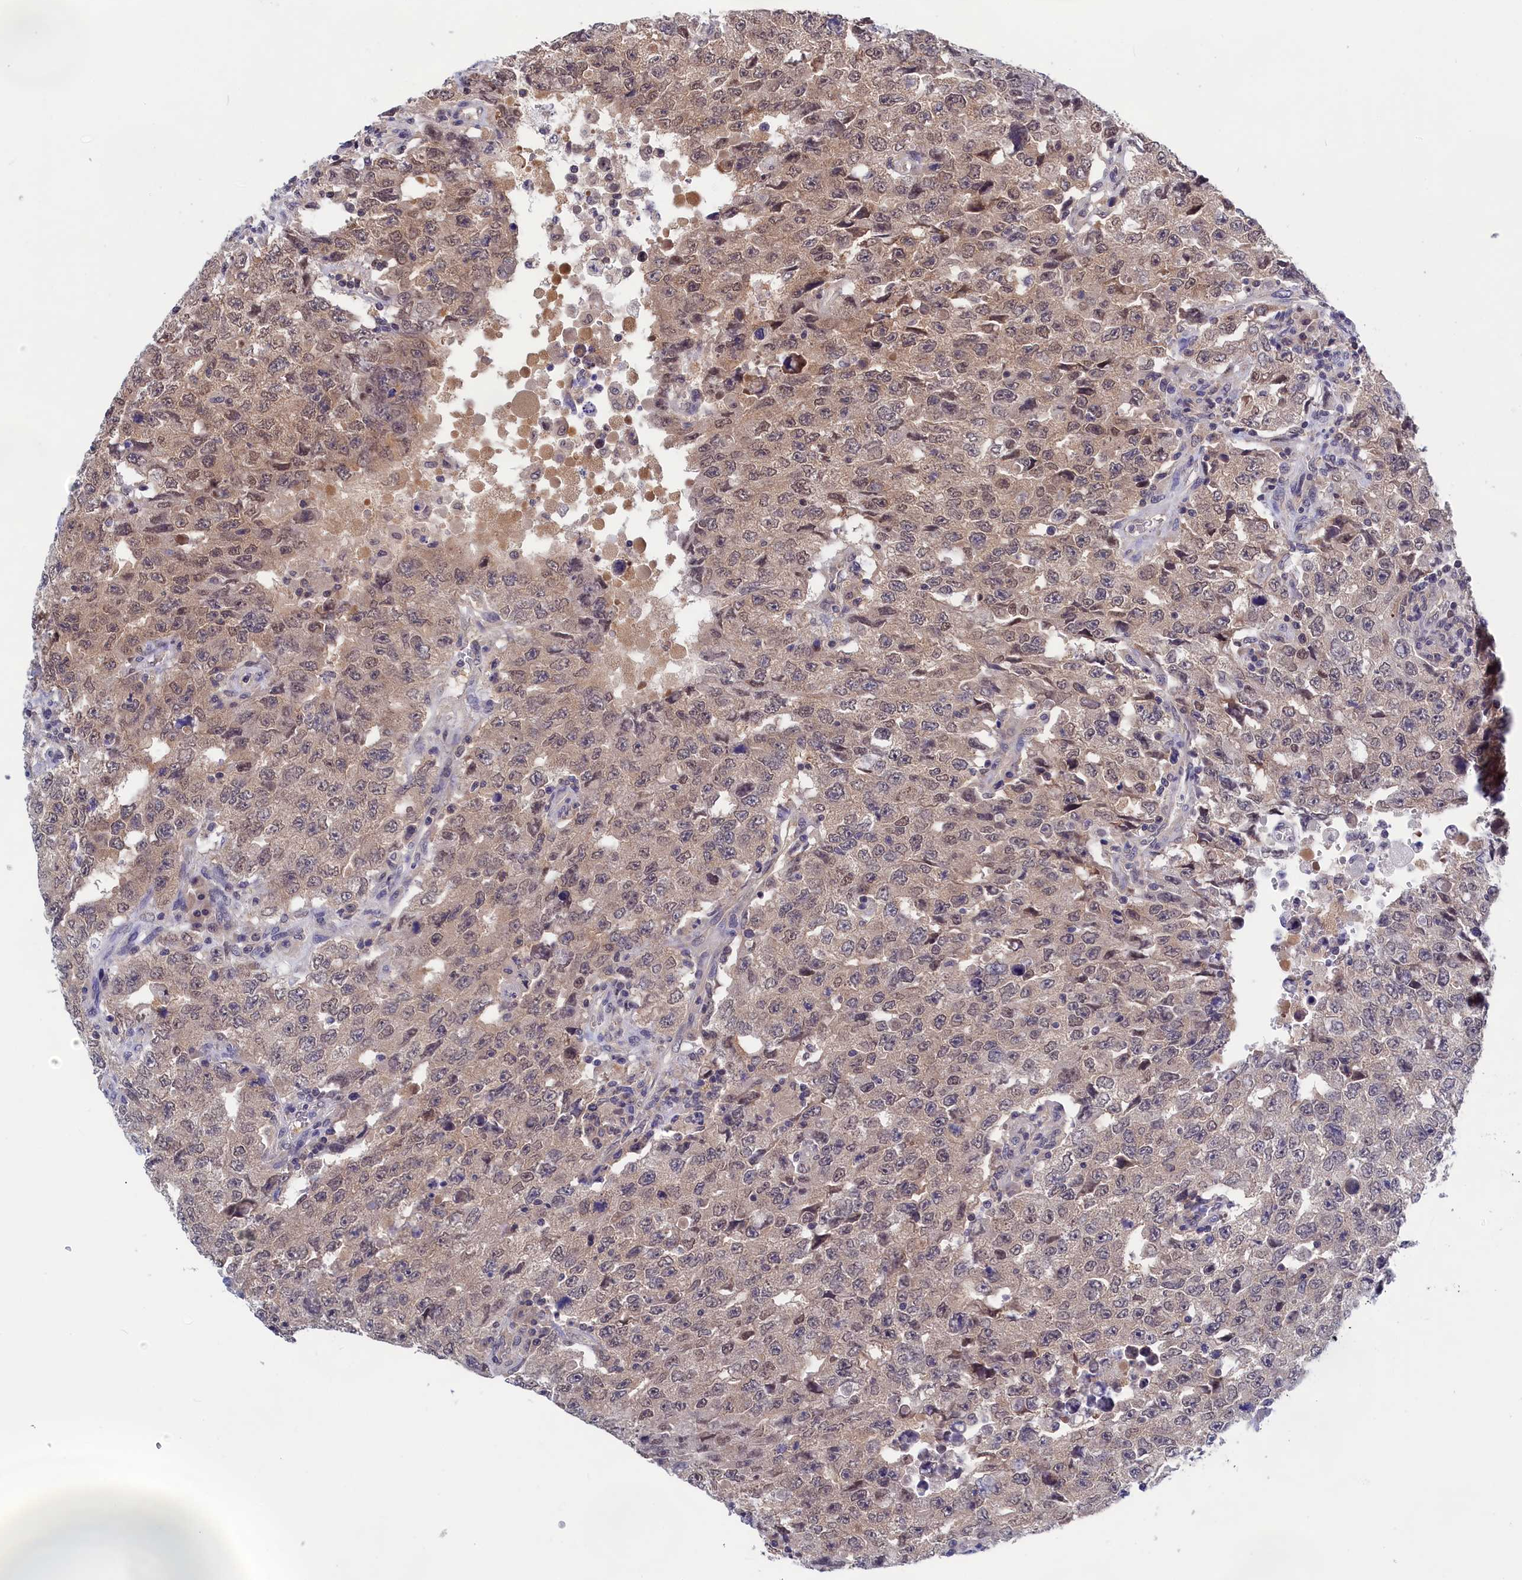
{"staining": {"intensity": "weak", "quantity": ">75%", "location": "cytoplasmic/membranous,nuclear"}, "tissue": "testis cancer", "cell_type": "Tumor cells", "image_type": "cancer", "snomed": [{"axis": "morphology", "description": "Carcinoma, Embryonal, NOS"}, {"axis": "topography", "description": "Testis"}], "caption": "Immunohistochemical staining of human embryonal carcinoma (testis) demonstrates weak cytoplasmic/membranous and nuclear protein expression in about >75% of tumor cells.", "gene": "PGP", "patient": {"sex": "male", "age": 26}}